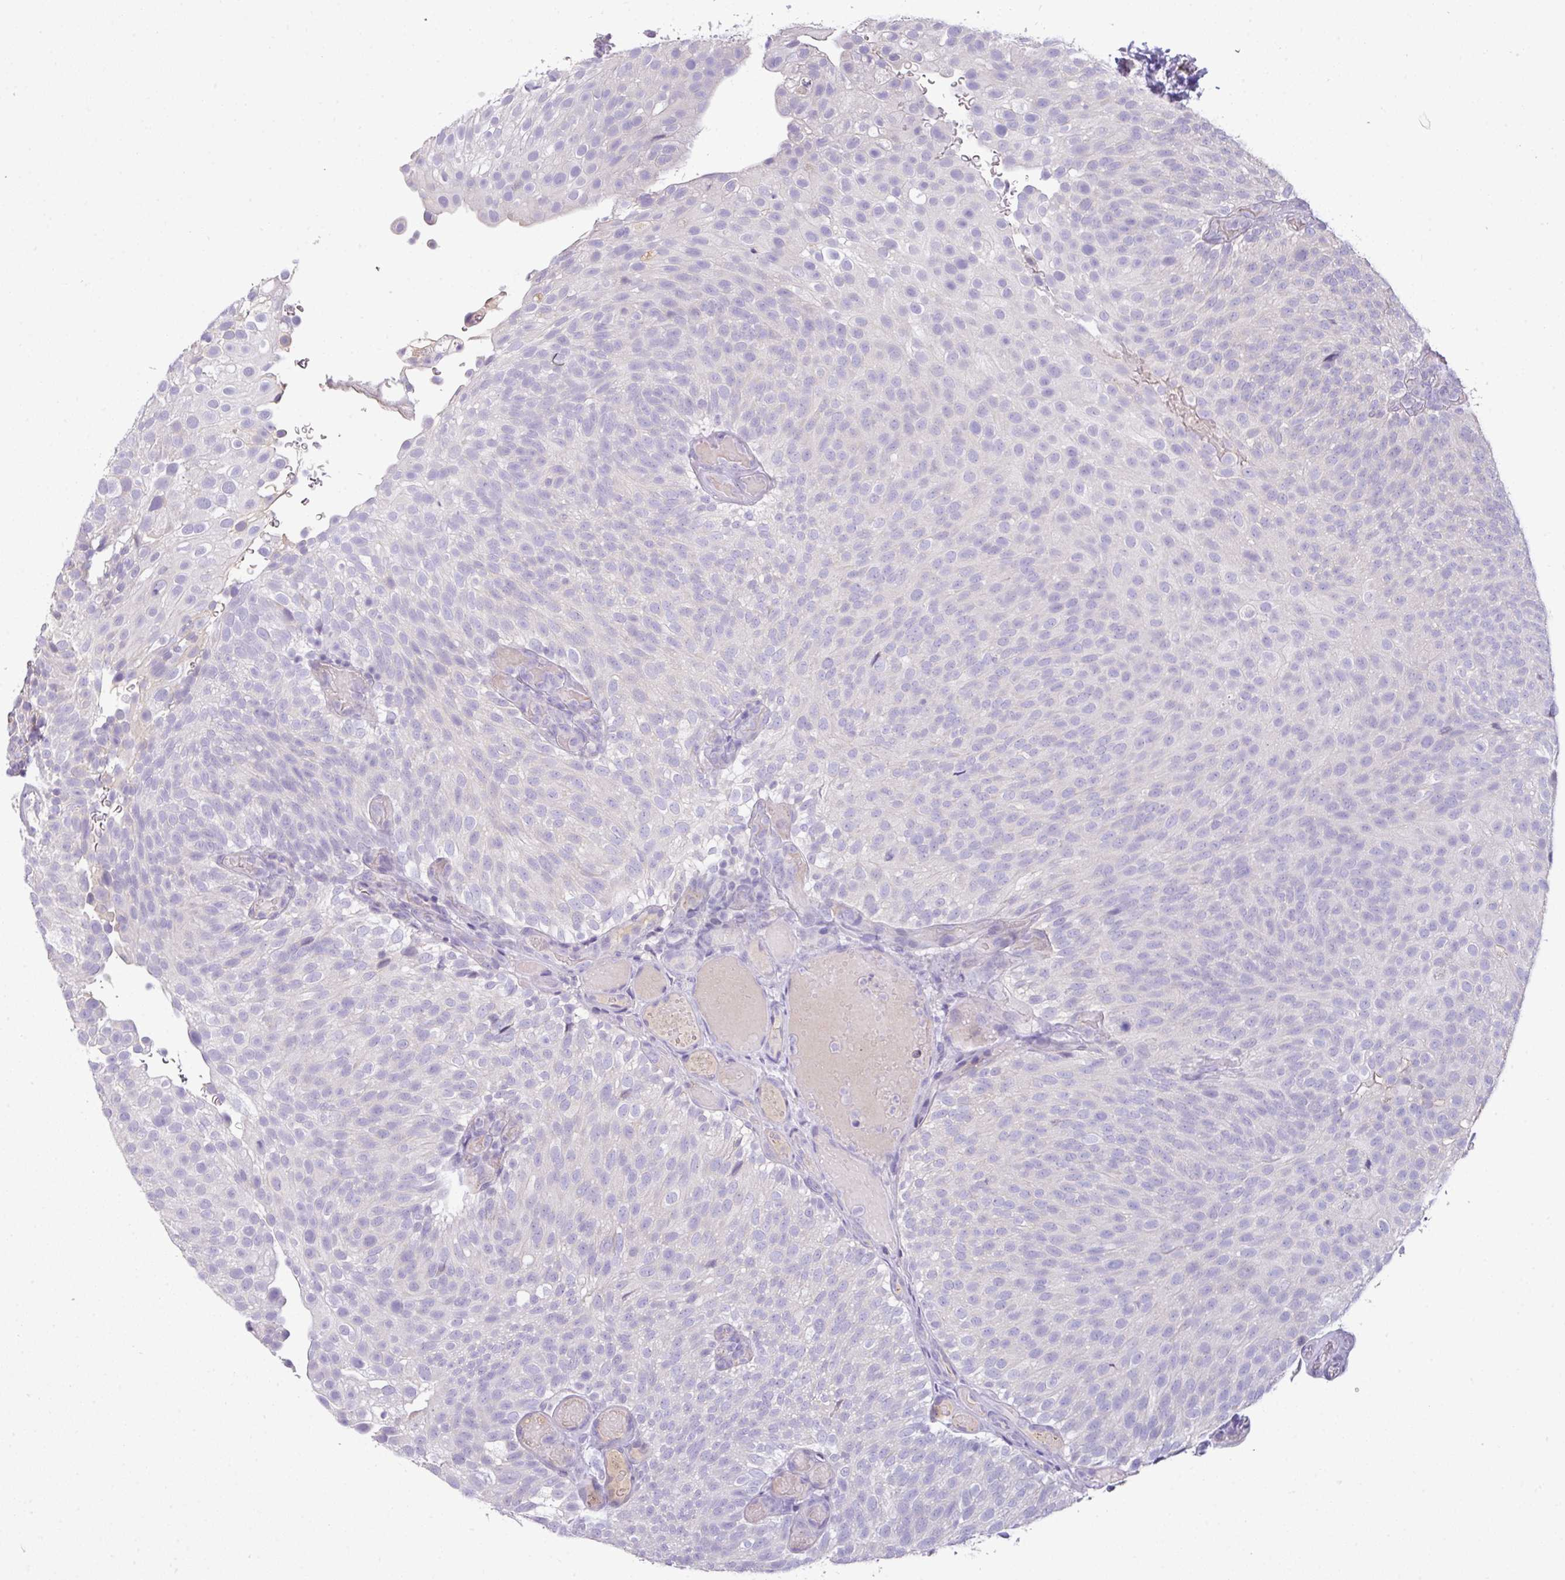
{"staining": {"intensity": "negative", "quantity": "none", "location": "none"}, "tissue": "urothelial cancer", "cell_type": "Tumor cells", "image_type": "cancer", "snomed": [{"axis": "morphology", "description": "Urothelial carcinoma, Low grade"}, {"axis": "topography", "description": "Urinary bladder"}], "caption": "High power microscopy image of an IHC micrograph of low-grade urothelial carcinoma, revealing no significant positivity in tumor cells. Brightfield microscopy of IHC stained with DAB (3,3'-diaminobenzidine) (brown) and hematoxylin (blue), captured at high magnification.", "gene": "OR6C6", "patient": {"sex": "male", "age": 78}}